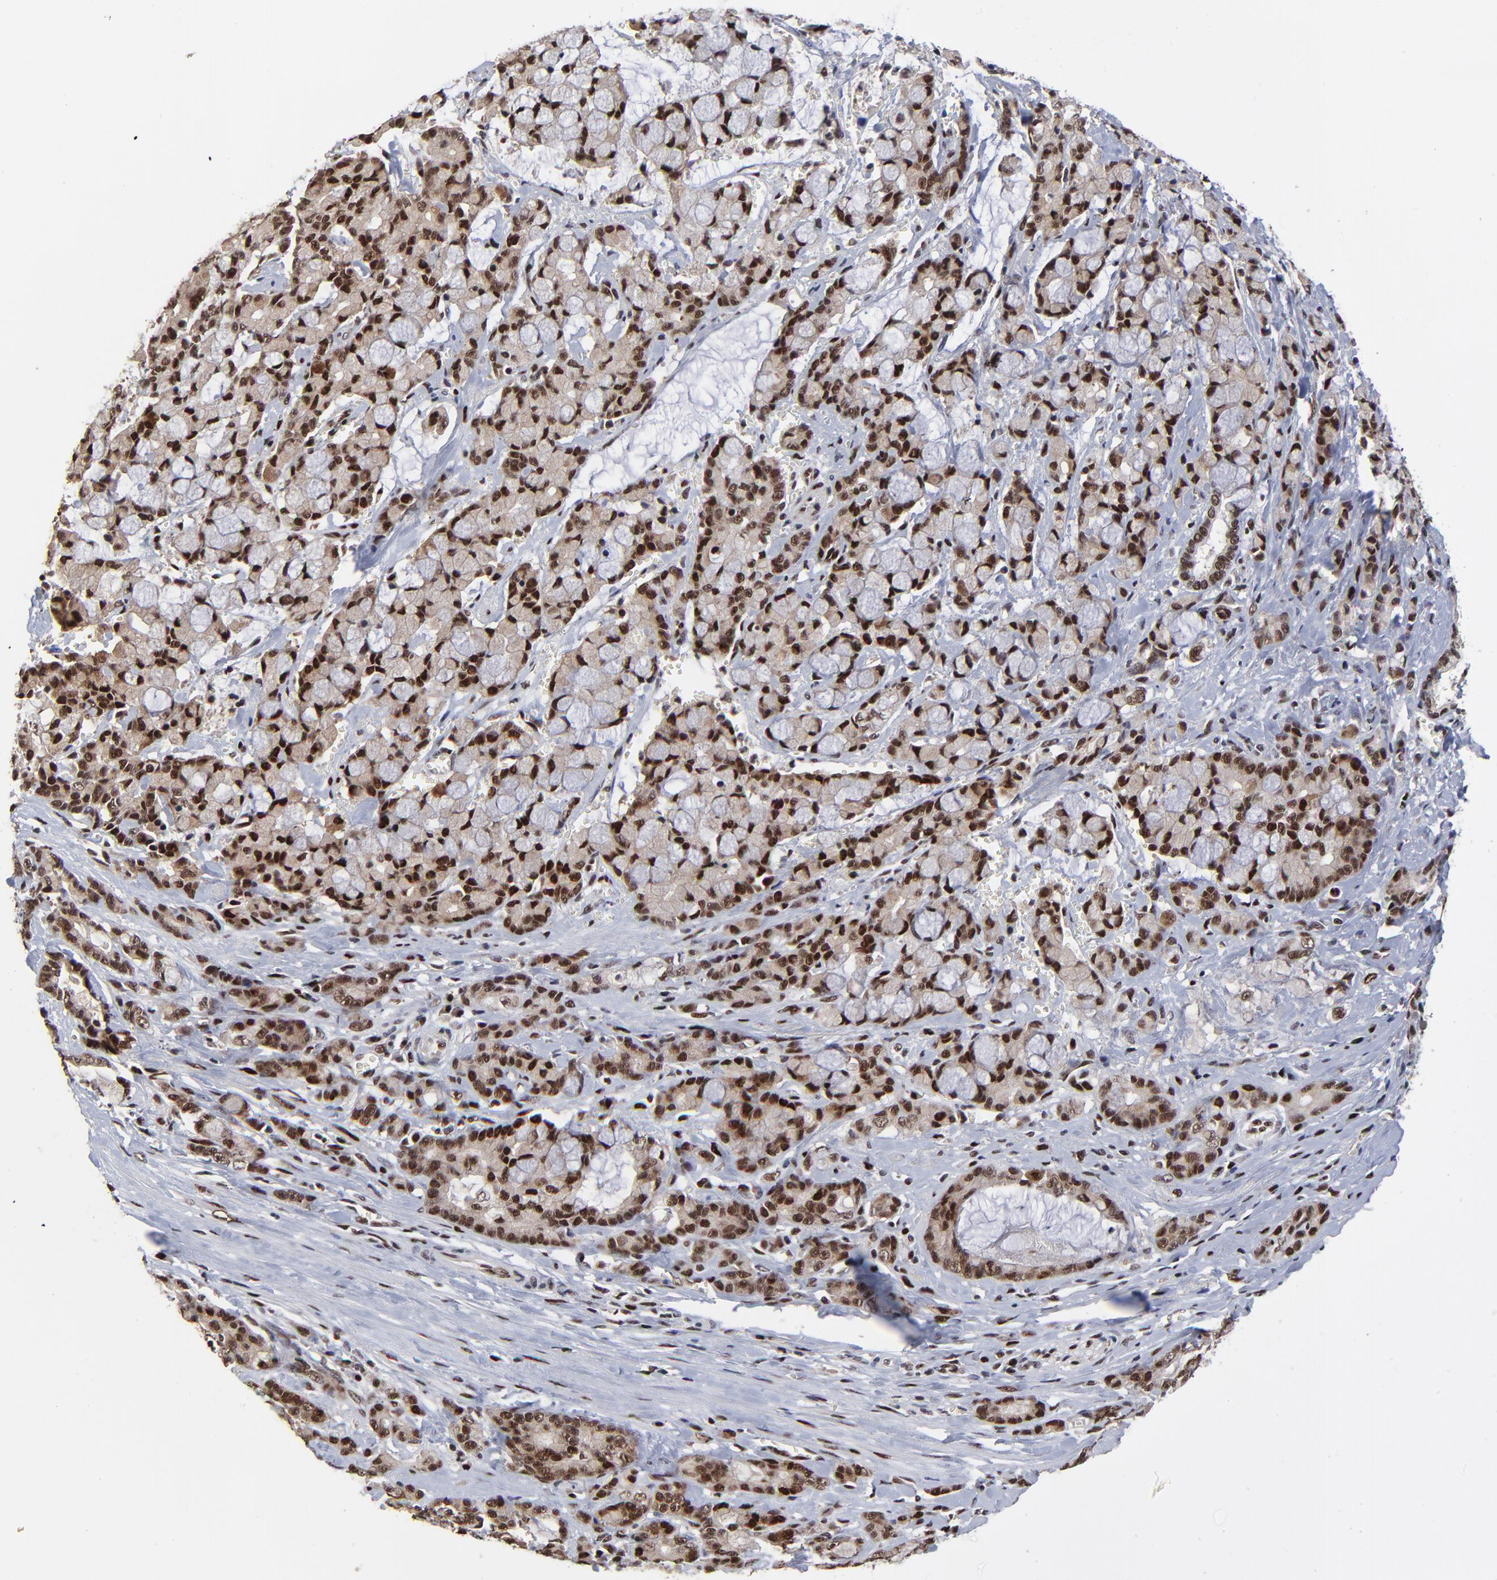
{"staining": {"intensity": "strong", "quantity": ">75%", "location": "nuclear"}, "tissue": "pancreatic cancer", "cell_type": "Tumor cells", "image_type": "cancer", "snomed": [{"axis": "morphology", "description": "Adenocarcinoma, NOS"}, {"axis": "topography", "description": "Pancreas"}], "caption": "IHC micrograph of human adenocarcinoma (pancreatic) stained for a protein (brown), which reveals high levels of strong nuclear positivity in approximately >75% of tumor cells.", "gene": "RBM22", "patient": {"sex": "female", "age": 73}}